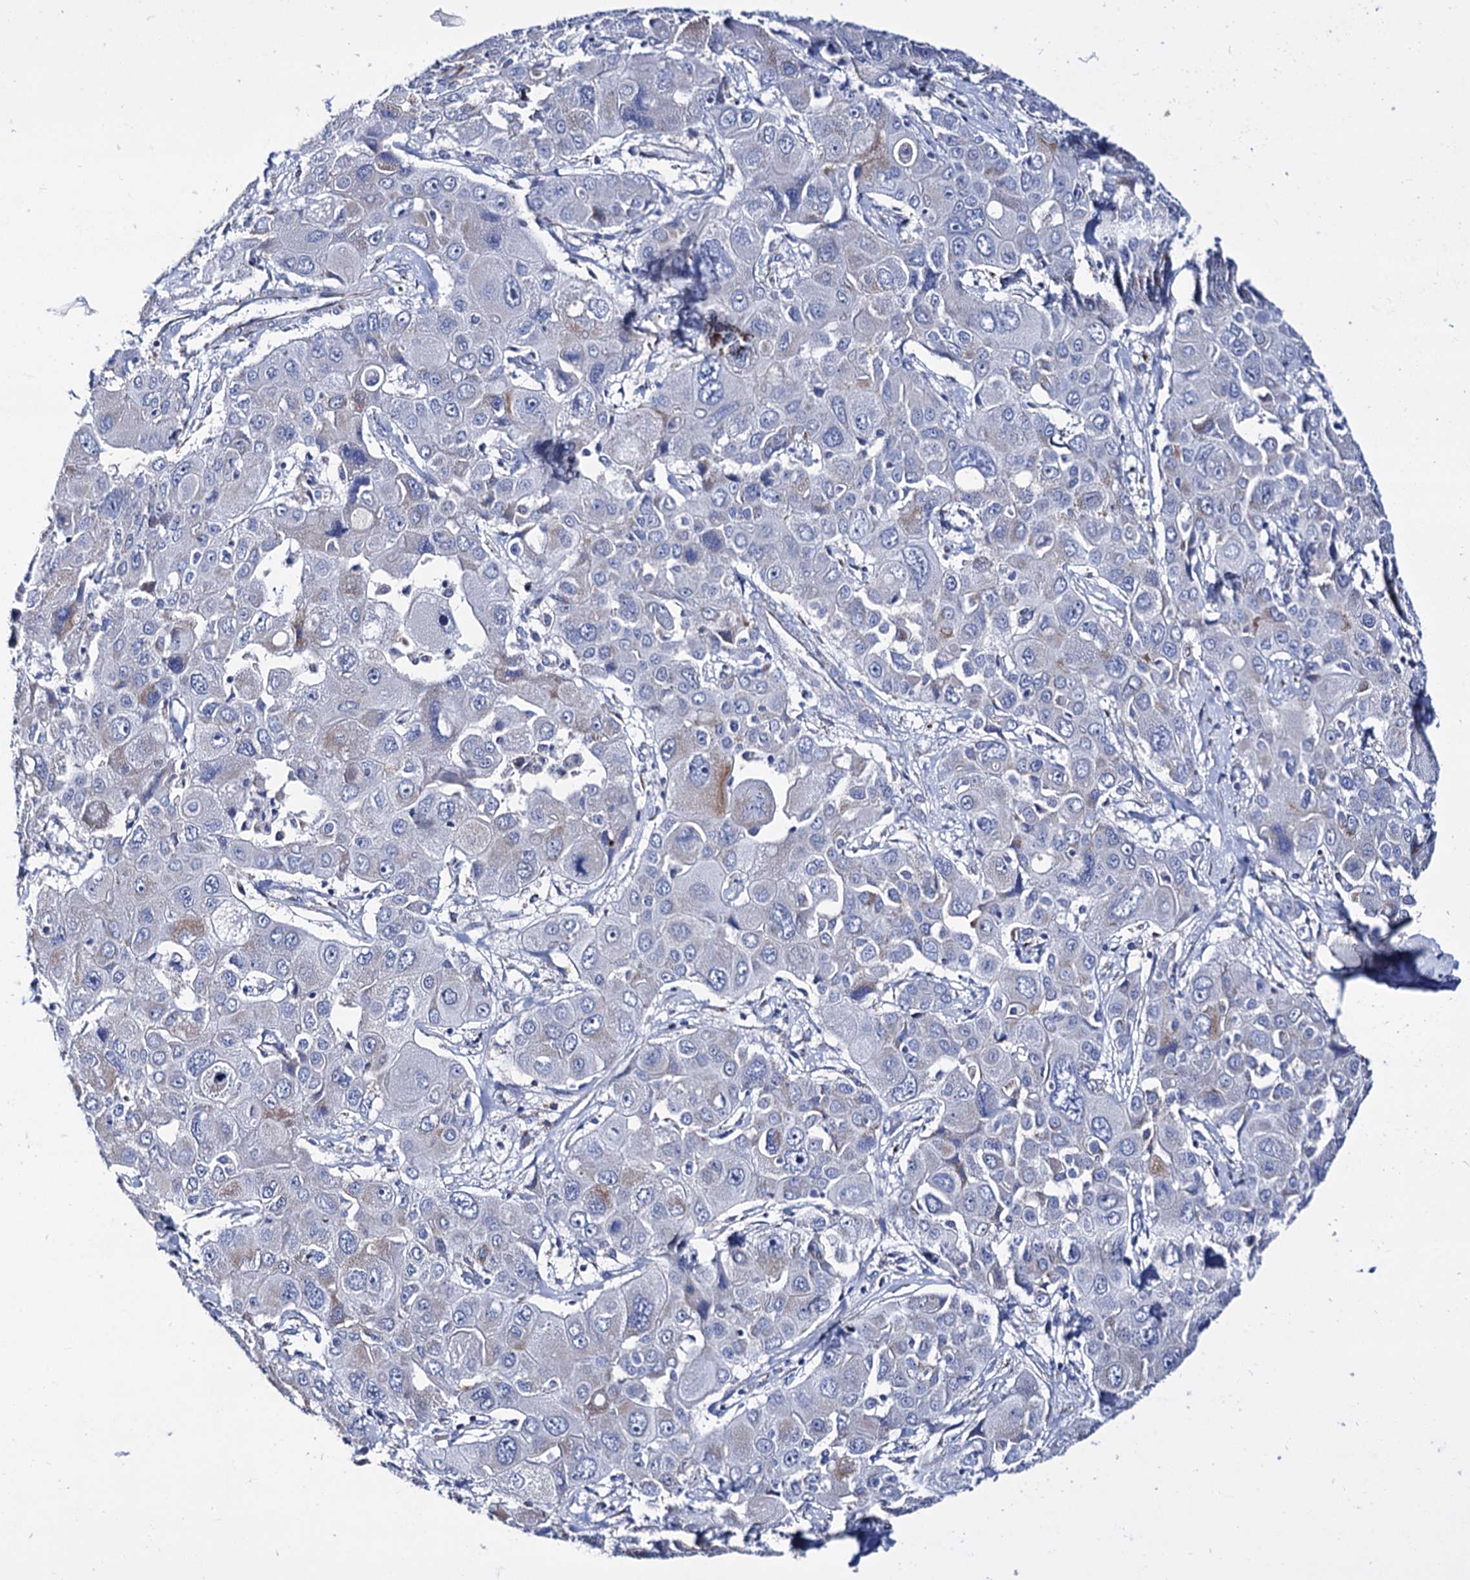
{"staining": {"intensity": "weak", "quantity": "<25%", "location": "cytoplasmic/membranous"}, "tissue": "liver cancer", "cell_type": "Tumor cells", "image_type": "cancer", "snomed": [{"axis": "morphology", "description": "Cholangiocarcinoma"}, {"axis": "topography", "description": "Liver"}], "caption": "The image reveals no significant expression in tumor cells of liver cancer (cholangiocarcinoma).", "gene": "UBASH3B", "patient": {"sex": "male", "age": 67}}